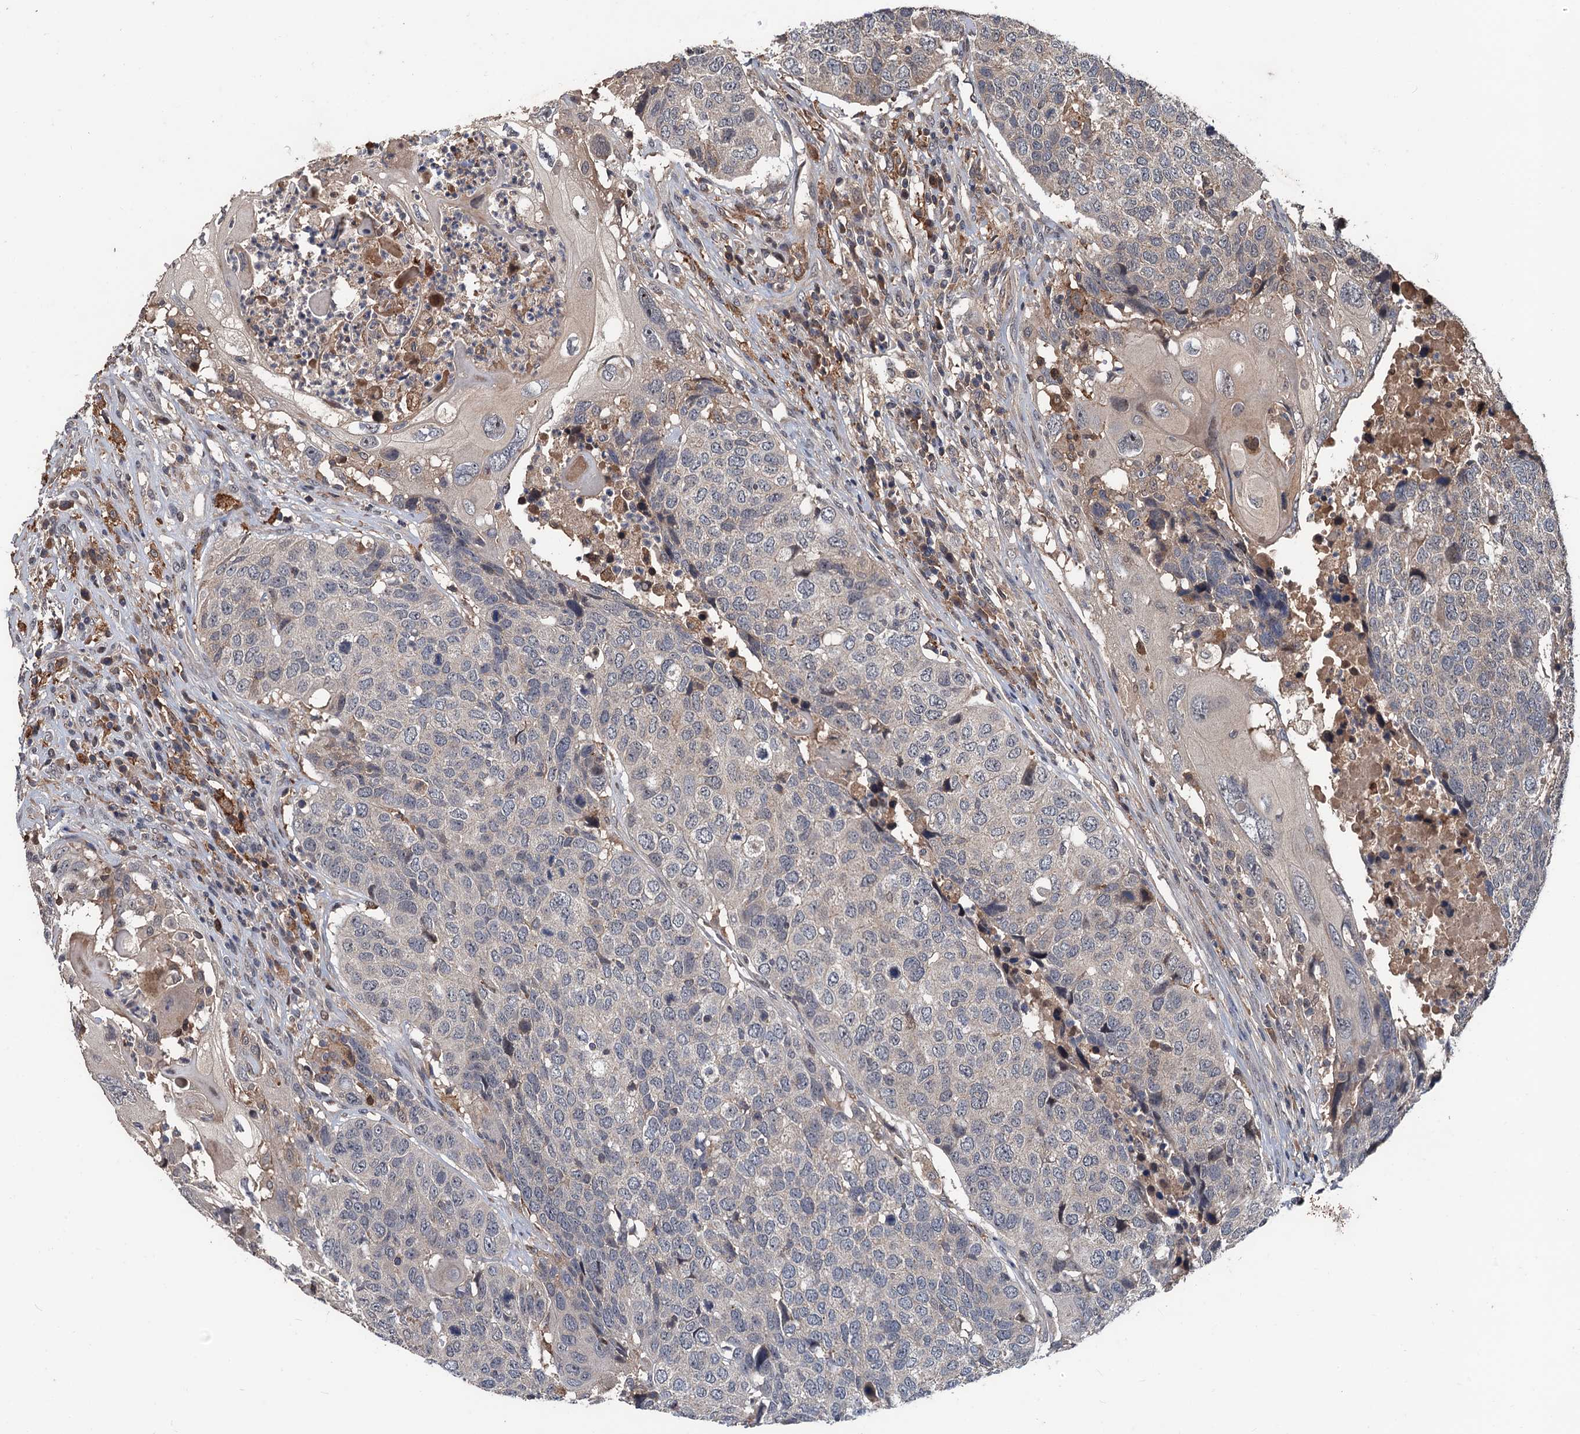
{"staining": {"intensity": "weak", "quantity": "<25%", "location": "cytoplasmic/membranous"}, "tissue": "head and neck cancer", "cell_type": "Tumor cells", "image_type": "cancer", "snomed": [{"axis": "morphology", "description": "Squamous cell carcinoma, NOS"}, {"axis": "topography", "description": "Head-Neck"}], "caption": "Head and neck cancer (squamous cell carcinoma) stained for a protein using immunohistochemistry shows no staining tumor cells.", "gene": "ZNF438", "patient": {"sex": "male", "age": 66}}